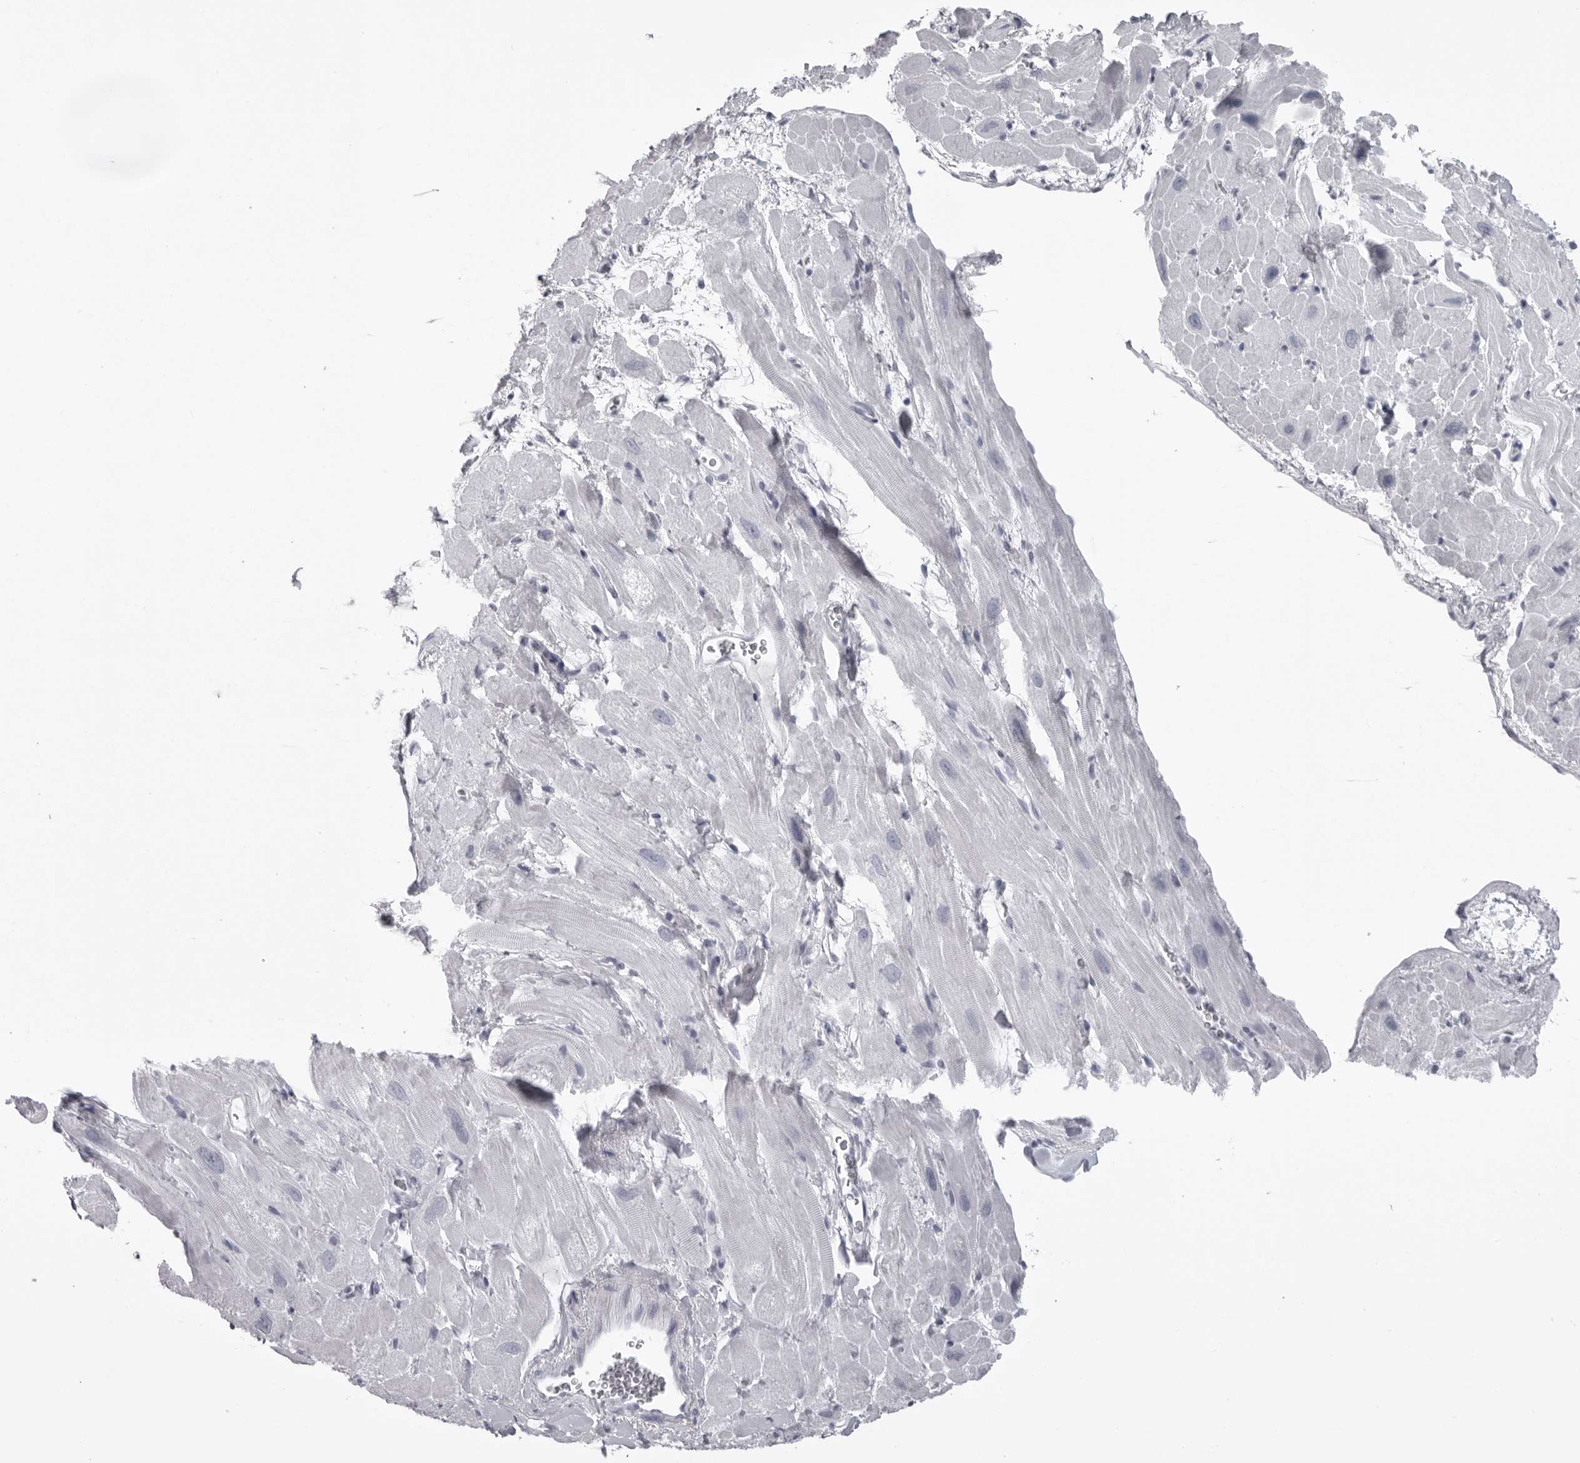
{"staining": {"intensity": "negative", "quantity": "none", "location": "none"}, "tissue": "heart muscle", "cell_type": "Cardiomyocytes", "image_type": "normal", "snomed": [{"axis": "morphology", "description": "Normal tissue, NOS"}, {"axis": "topography", "description": "Heart"}], "caption": "The IHC photomicrograph has no significant expression in cardiomyocytes of heart muscle. (DAB immunohistochemistry with hematoxylin counter stain).", "gene": "UROD", "patient": {"sex": "male", "age": 49}}